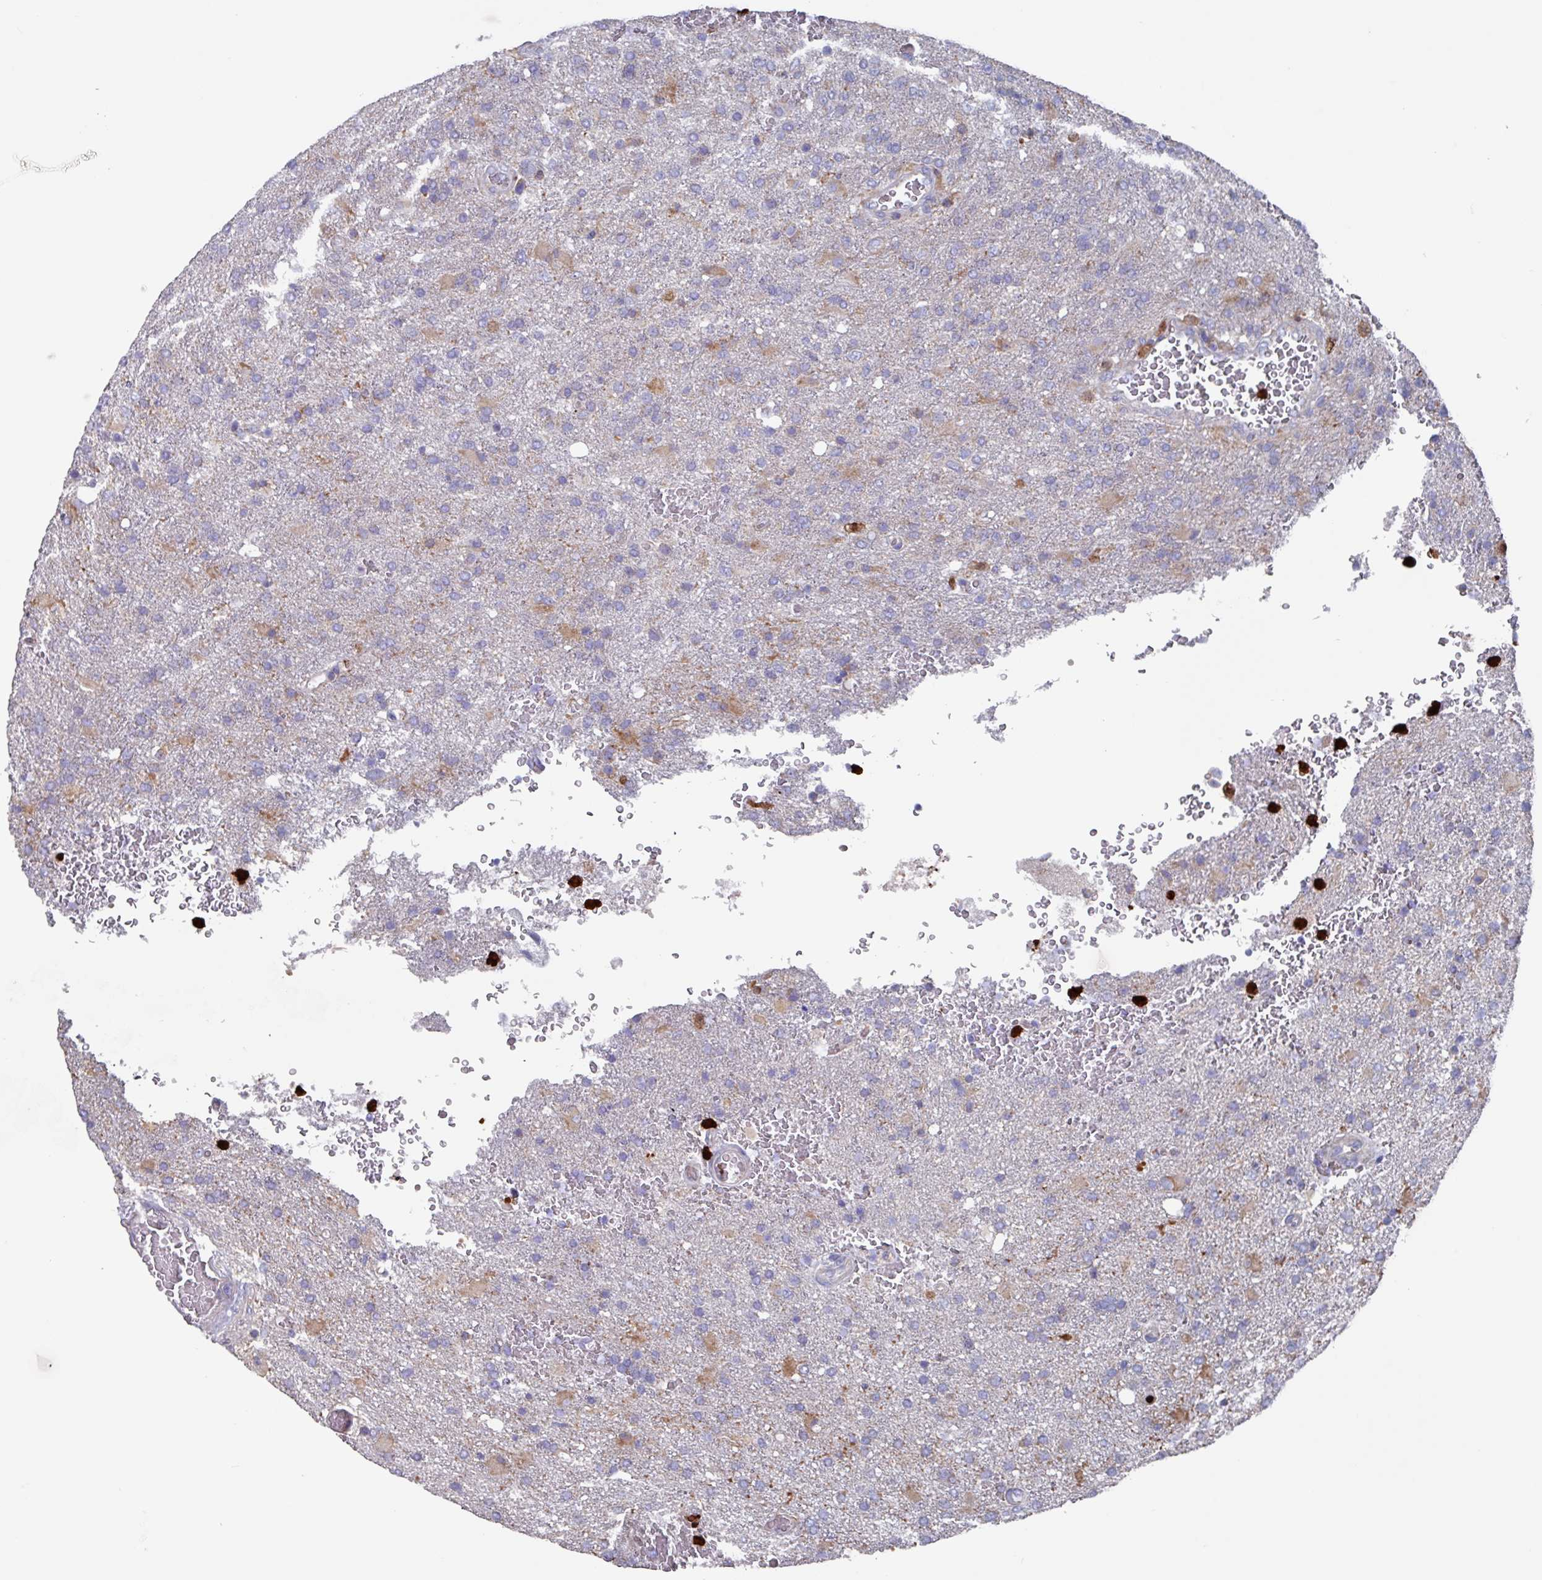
{"staining": {"intensity": "weak", "quantity": "<25%", "location": "cytoplasmic/membranous"}, "tissue": "glioma", "cell_type": "Tumor cells", "image_type": "cancer", "snomed": [{"axis": "morphology", "description": "Glioma, malignant, High grade"}, {"axis": "topography", "description": "Brain"}], "caption": "DAB (3,3'-diaminobenzidine) immunohistochemical staining of human glioma demonstrates no significant expression in tumor cells.", "gene": "UQCC2", "patient": {"sex": "female", "age": 74}}